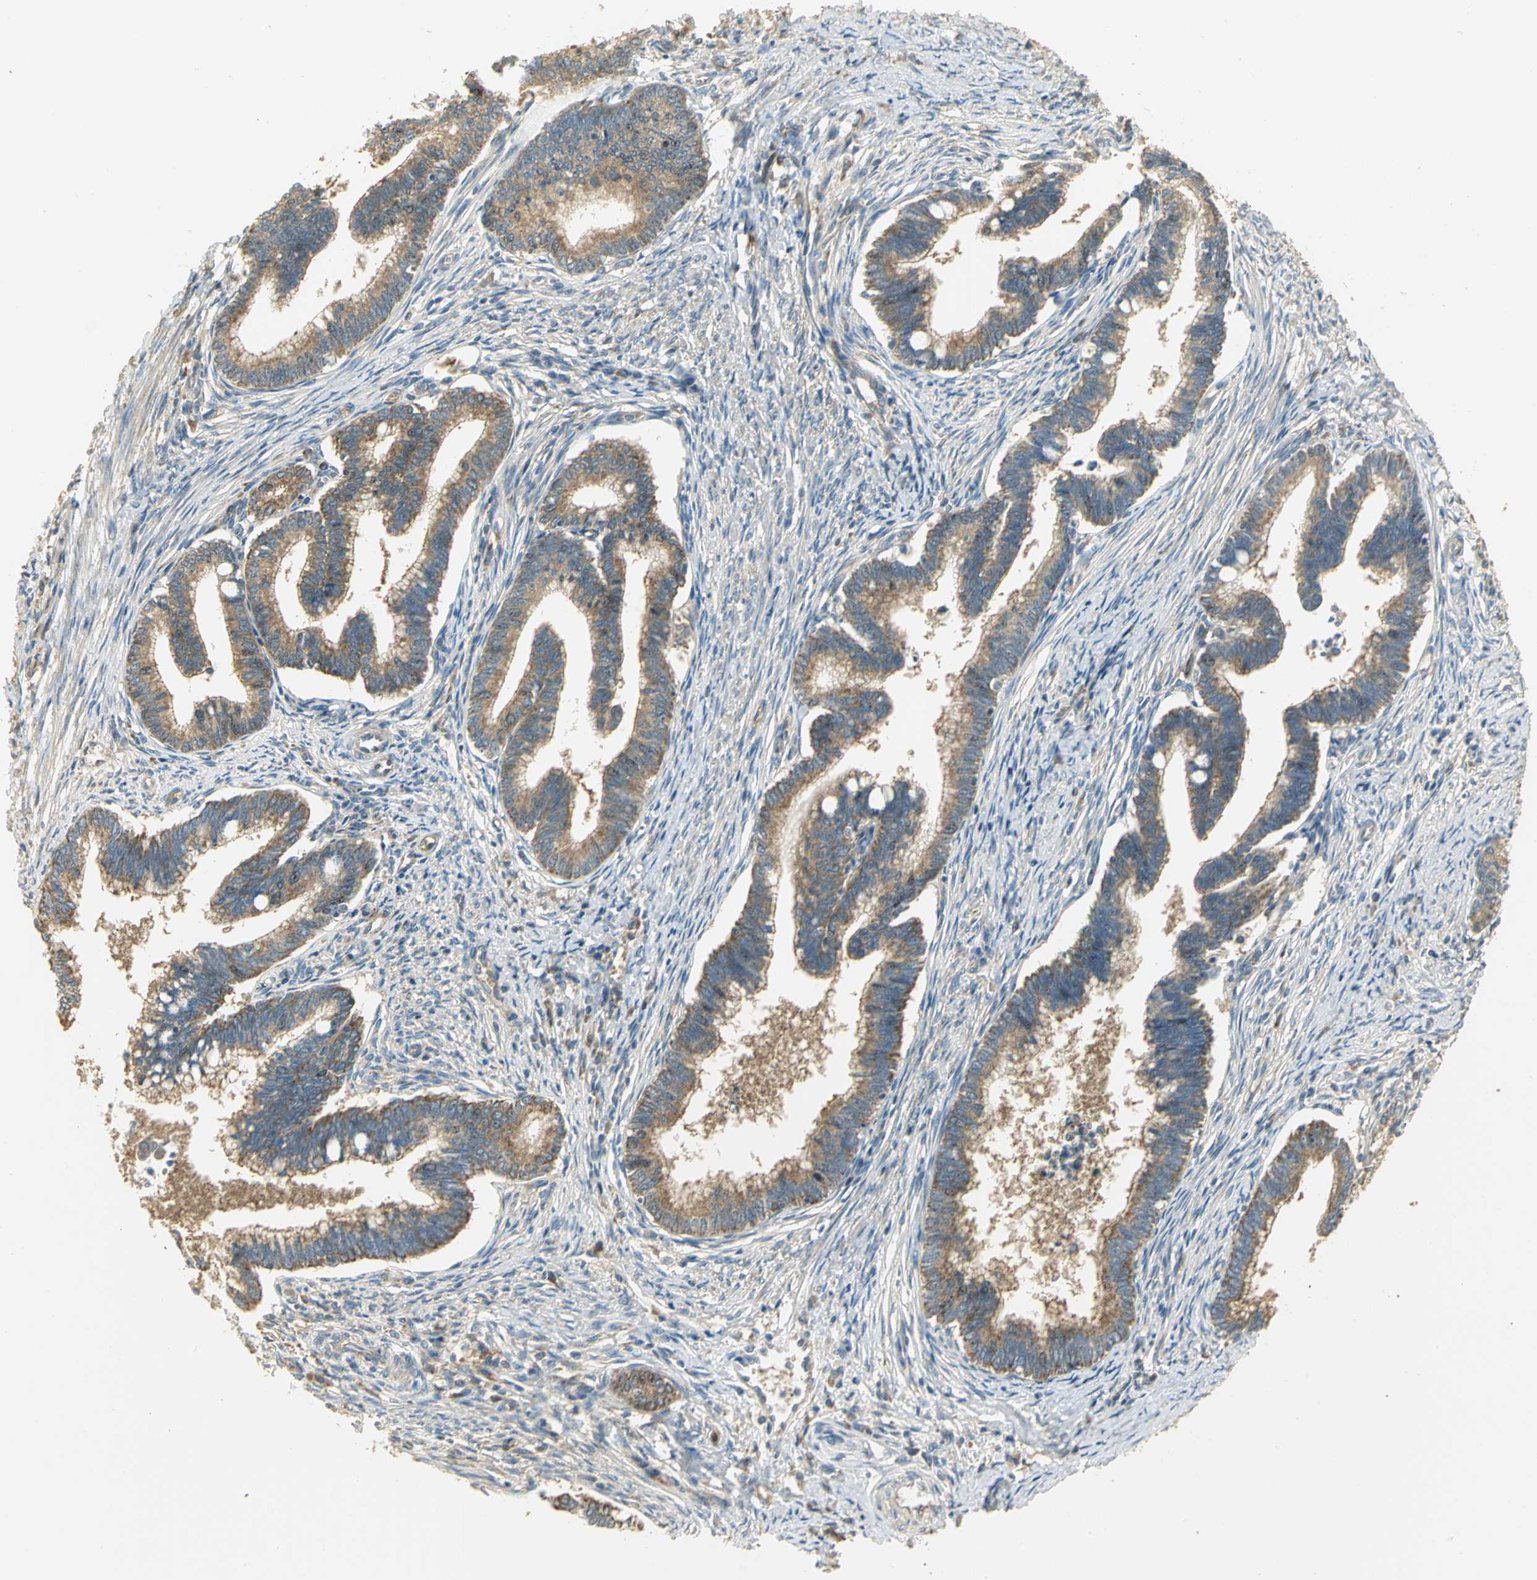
{"staining": {"intensity": "moderate", "quantity": ">75%", "location": "cytoplasmic/membranous"}, "tissue": "cervical cancer", "cell_type": "Tumor cells", "image_type": "cancer", "snomed": [{"axis": "morphology", "description": "Adenocarcinoma, NOS"}, {"axis": "topography", "description": "Cervix"}], "caption": "Adenocarcinoma (cervical) stained with a protein marker reveals moderate staining in tumor cells.", "gene": "RARS1", "patient": {"sex": "female", "age": 36}}